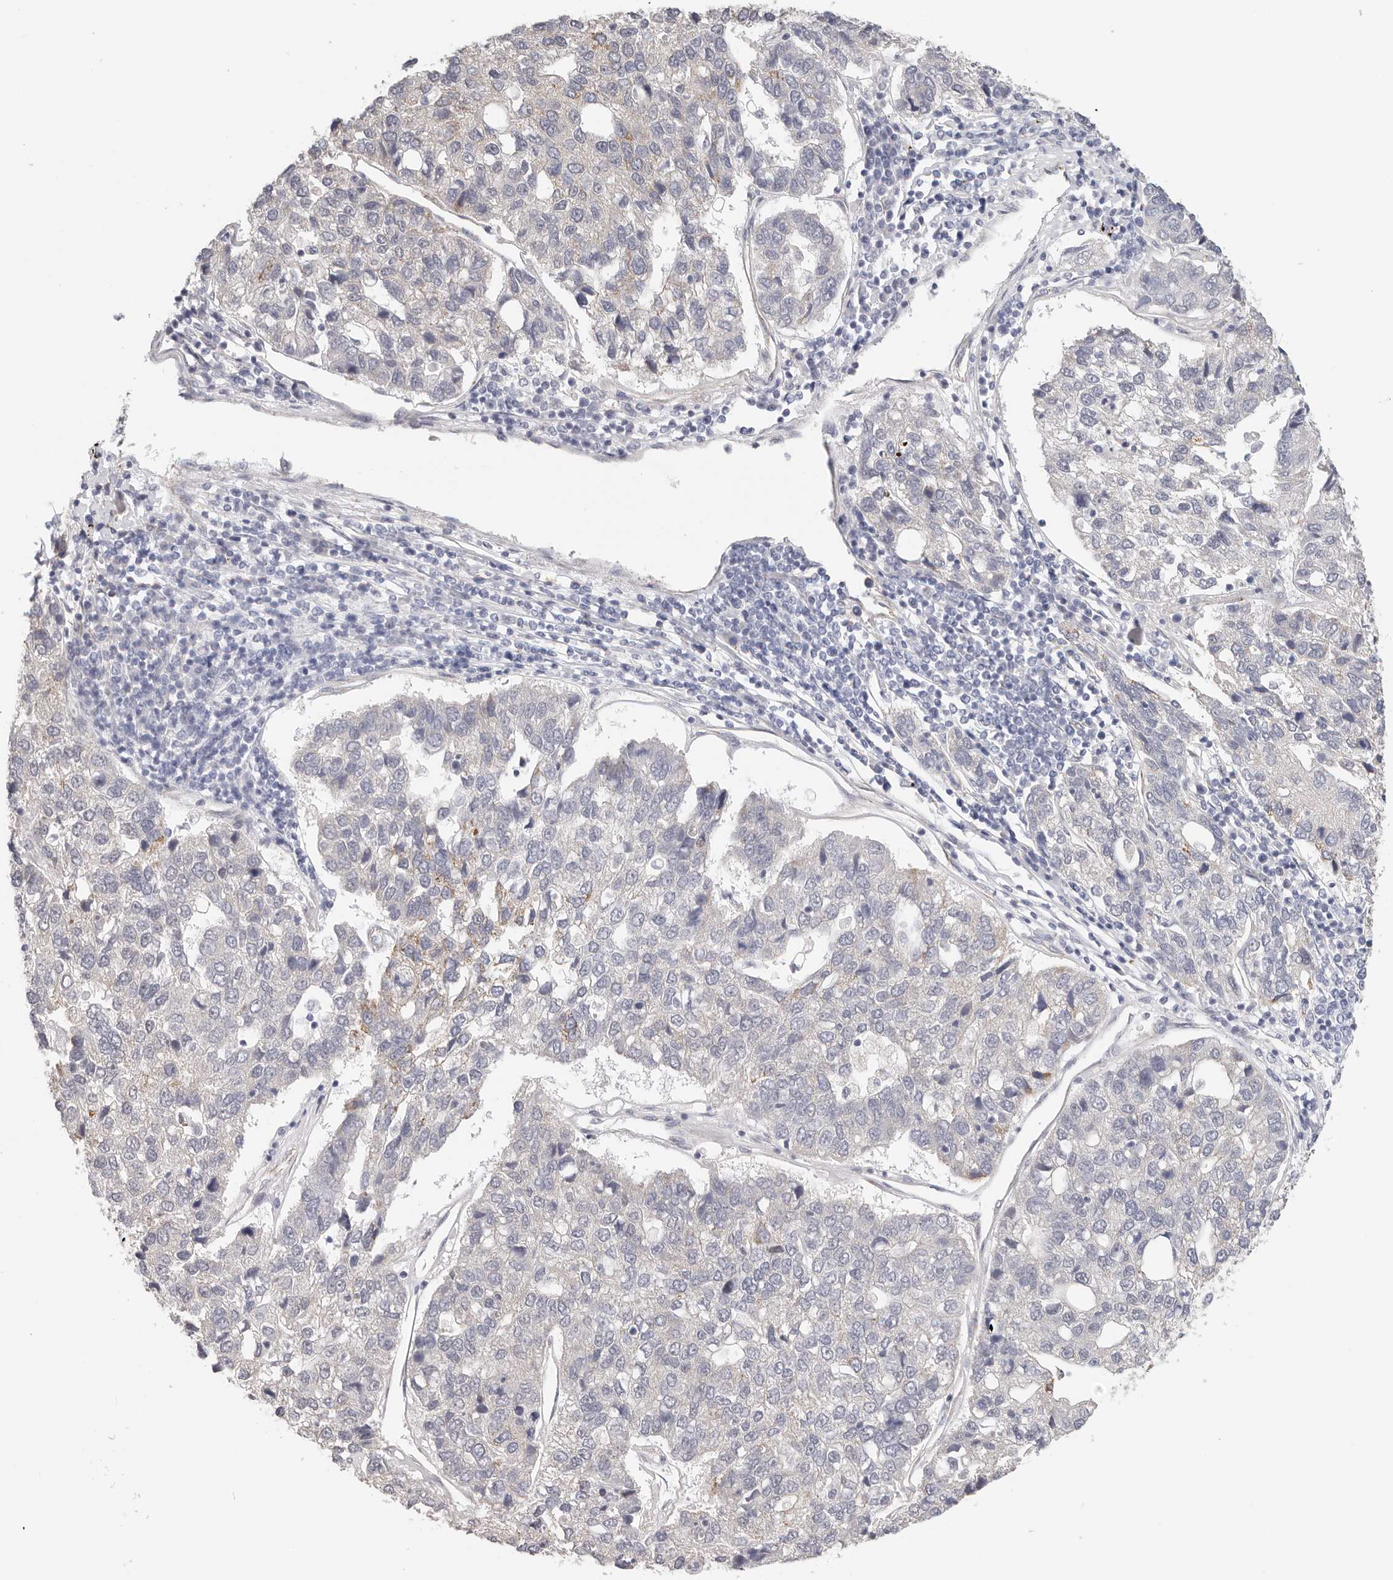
{"staining": {"intensity": "strong", "quantity": "<25%", "location": "cytoplasmic/membranous"}, "tissue": "pancreatic cancer", "cell_type": "Tumor cells", "image_type": "cancer", "snomed": [{"axis": "morphology", "description": "Adenocarcinoma, NOS"}, {"axis": "topography", "description": "Pancreas"}], "caption": "Pancreatic cancer stained with DAB IHC demonstrates medium levels of strong cytoplasmic/membranous staining in approximately <25% of tumor cells.", "gene": "AFDN", "patient": {"sex": "female", "age": 61}}